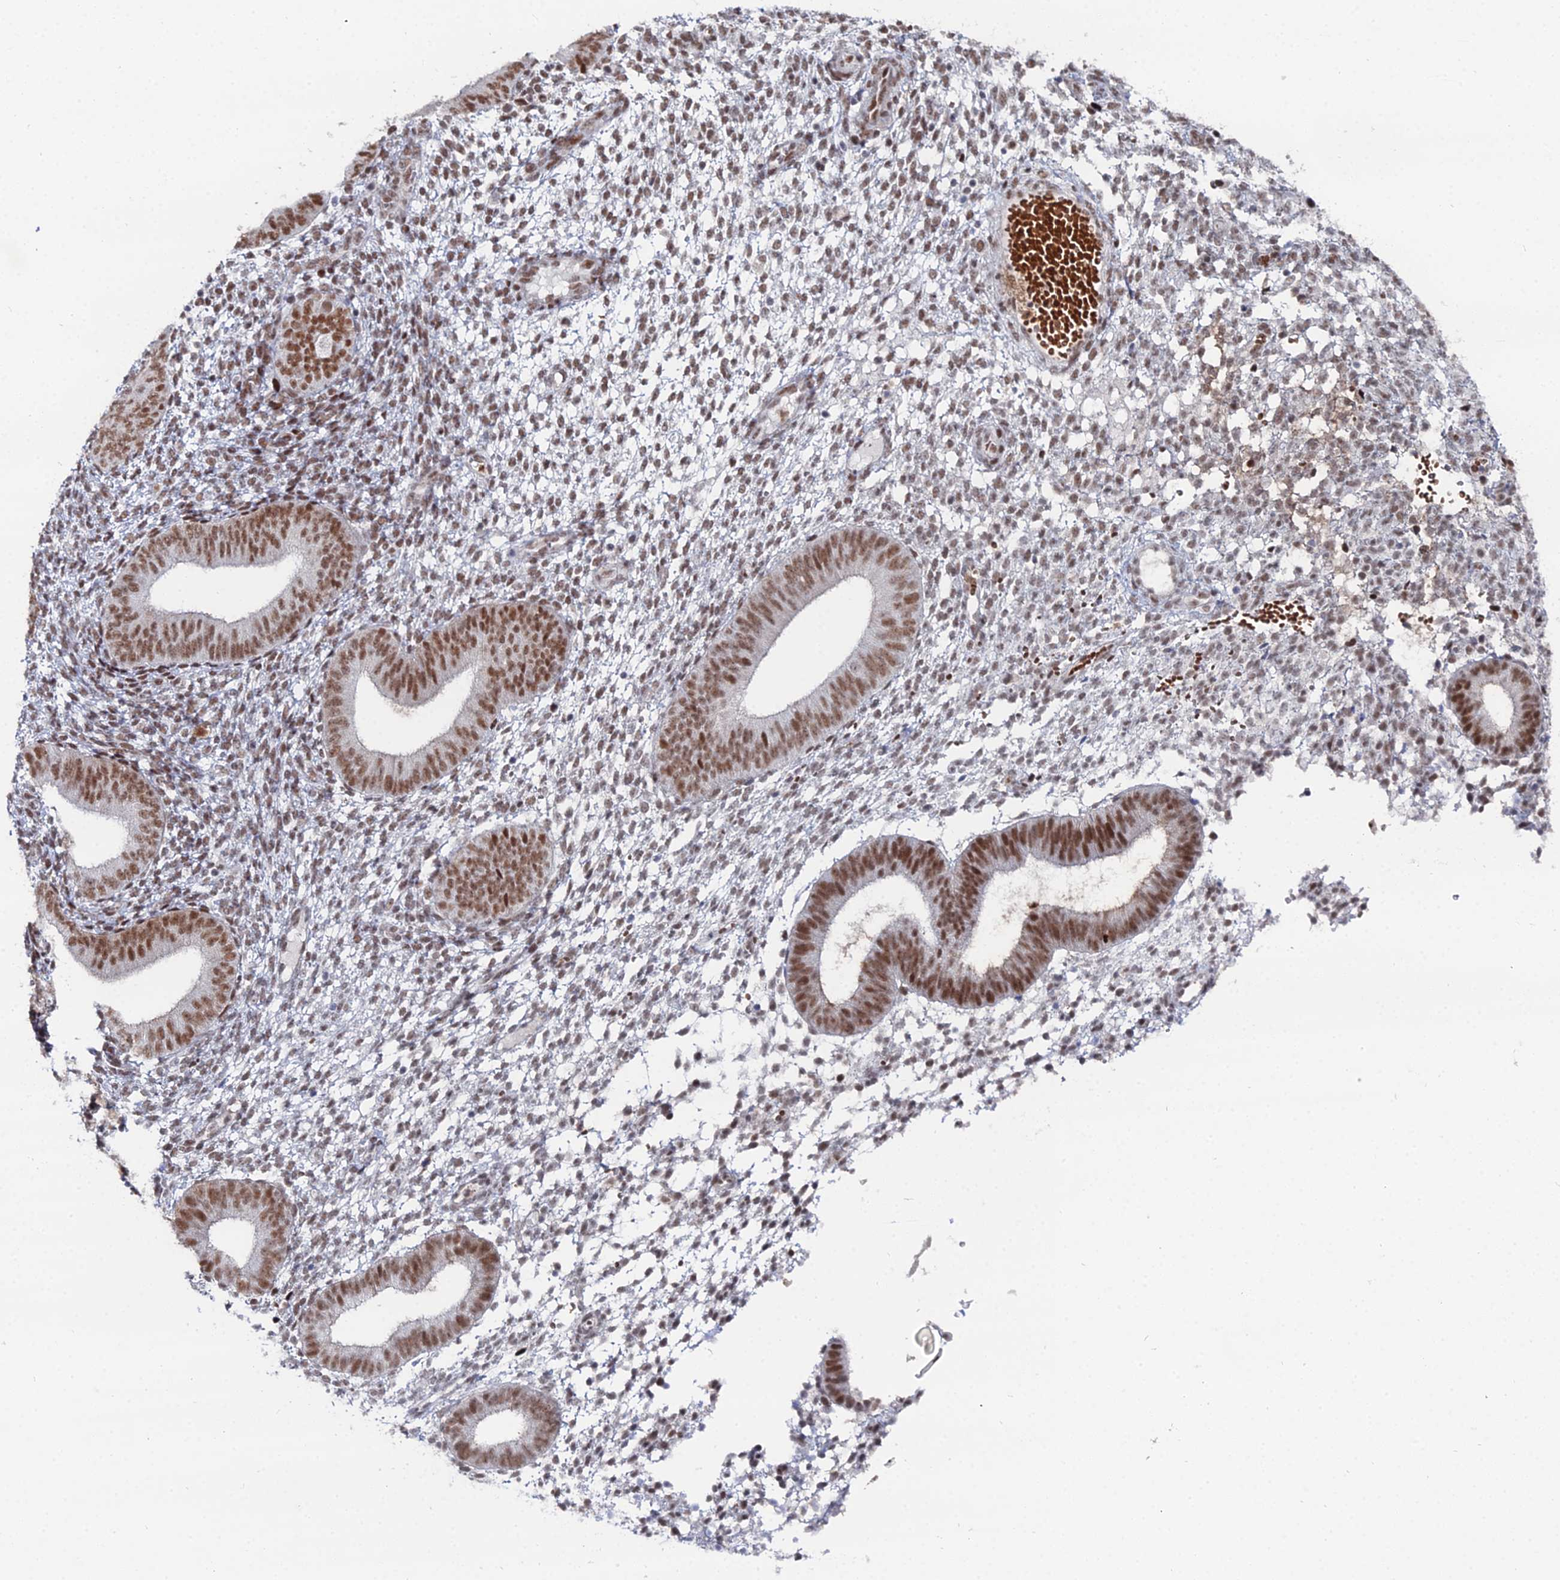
{"staining": {"intensity": "moderate", "quantity": "25%-75%", "location": "nuclear"}, "tissue": "endometrium", "cell_type": "Cells in endometrial stroma", "image_type": "normal", "snomed": [{"axis": "morphology", "description": "Normal tissue, NOS"}, {"axis": "topography", "description": "Endometrium"}], "caption": "Protein staining shows moderate nuclear expression in about 25%-75% of cells in endometrial stroma in normal endometrium.", "gene": "GSC2", "patient": {"sex": "female", "age": 49}}